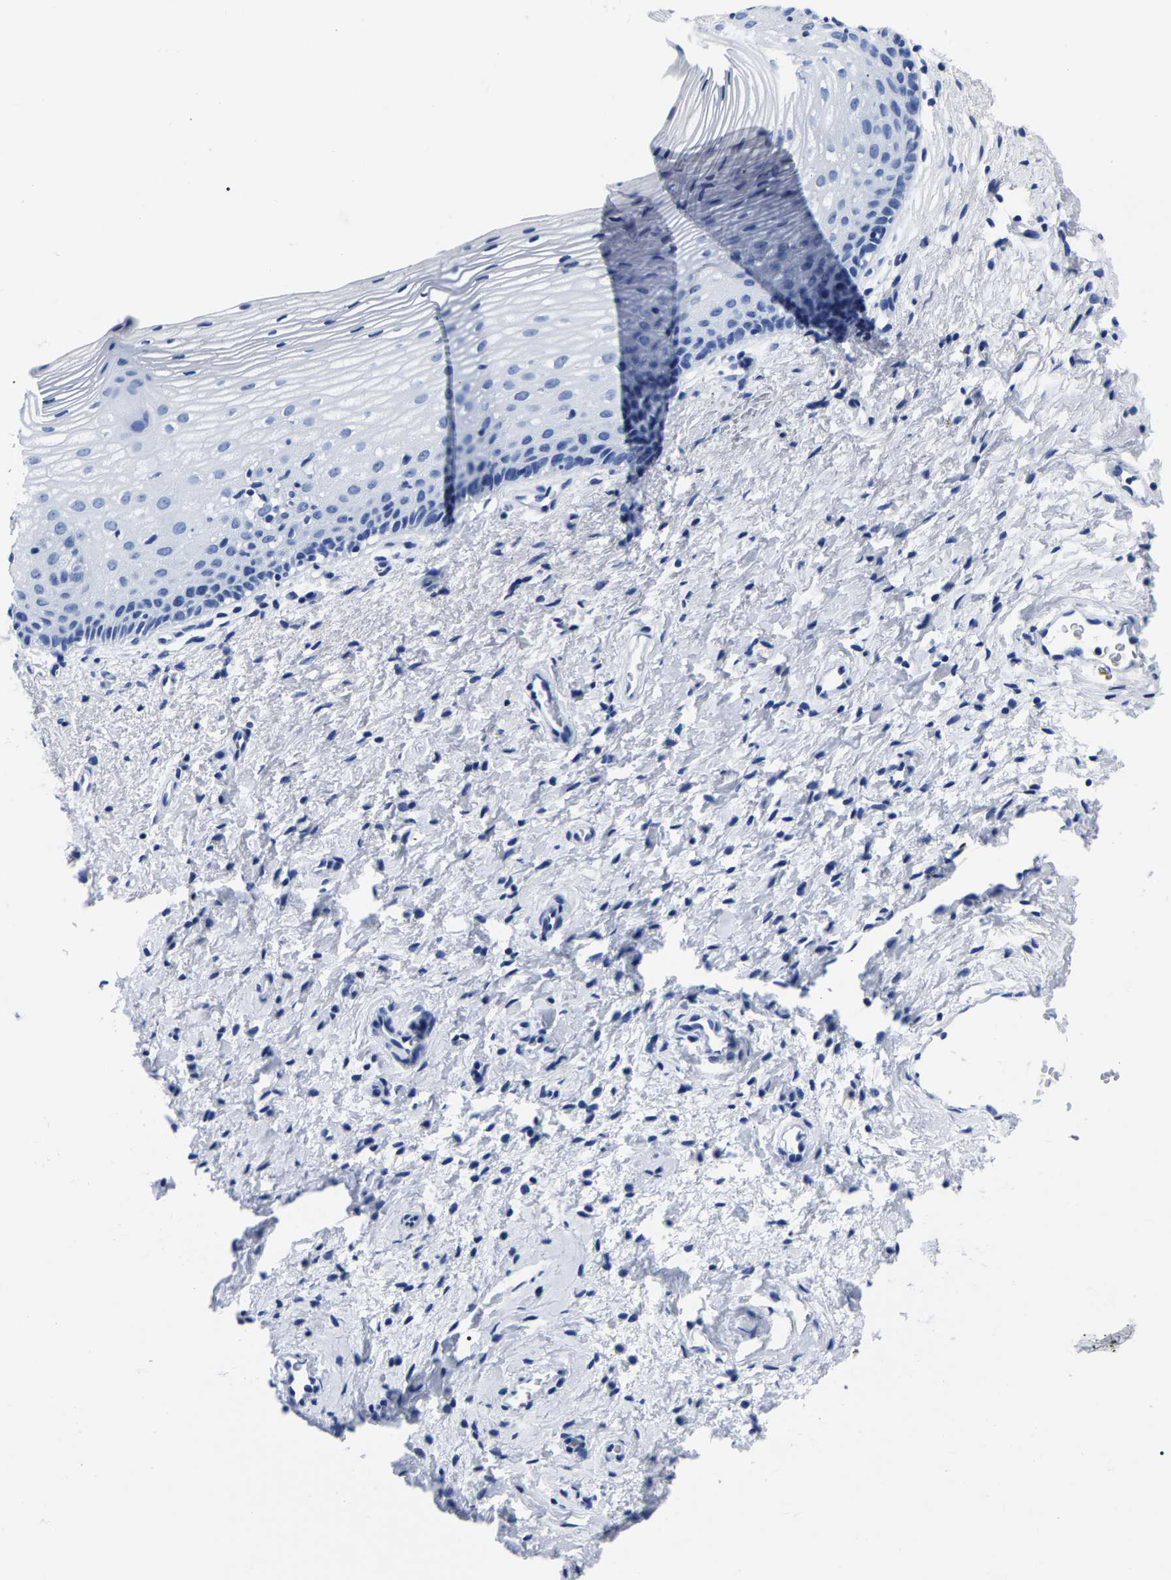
{"staining": {"intensity": "negative", "quantity": "none", "location": "none"}, "tissue": "cervix", "cell_type": "Glandular cells", "image_type": "normal", "snomed": [{"axis": "morphology", "description": "Normal tissue, NOS"}, {"axis": "topography", "description": "Cervix"}], "caption": "The immunohistochemistry (IHC) micrograph has no significant expression in glandular cells of cervix.", "gene": "IMPG2", "patient": {"sex": "female", "age": 72}}